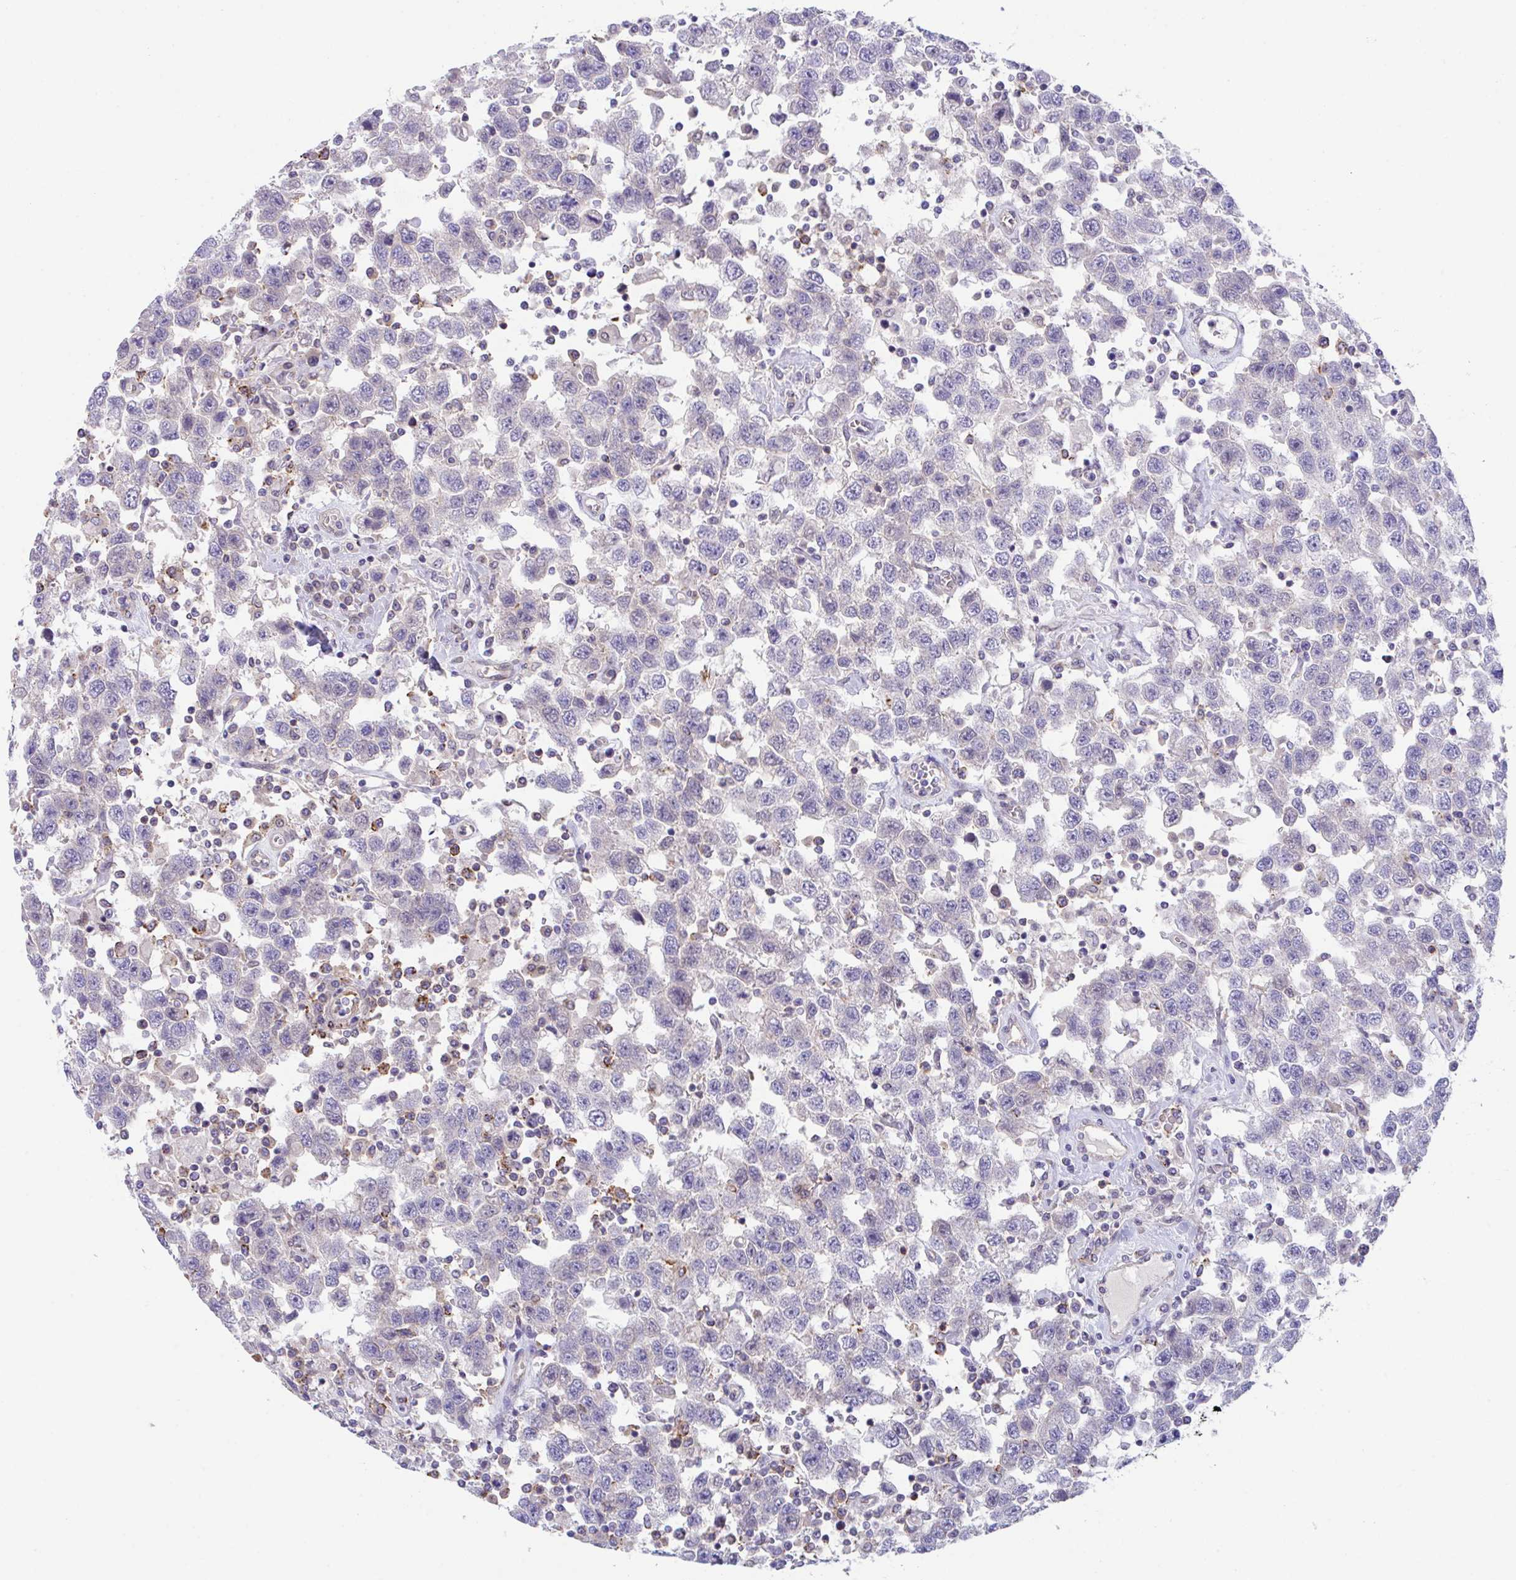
{"staining": {"intensity": "negative", "quantity": "none", "location": "none"}, "tissue": "testis cancer", "cell_type": "Tumor cells", "image_type": "cancer", "snomed": [{"axis": "morphology", "description": "Seminoma, NOS"}, {"axis": "topography", "description": "Testis"}], "caption": "IHC histopathology image of neoplastic tissue: human testis cancer (seminoma) stained with DAB (3,3'-diaminobenzidine) reveals no significant protein staining in tumor cells. (DAB (3,3'-diaminobenzidine) immunohistochemistry visualized using brightfield microscopy, high magnification).", "gene": "ZBED3", "patient": {"sex": "male", "age": 41}}